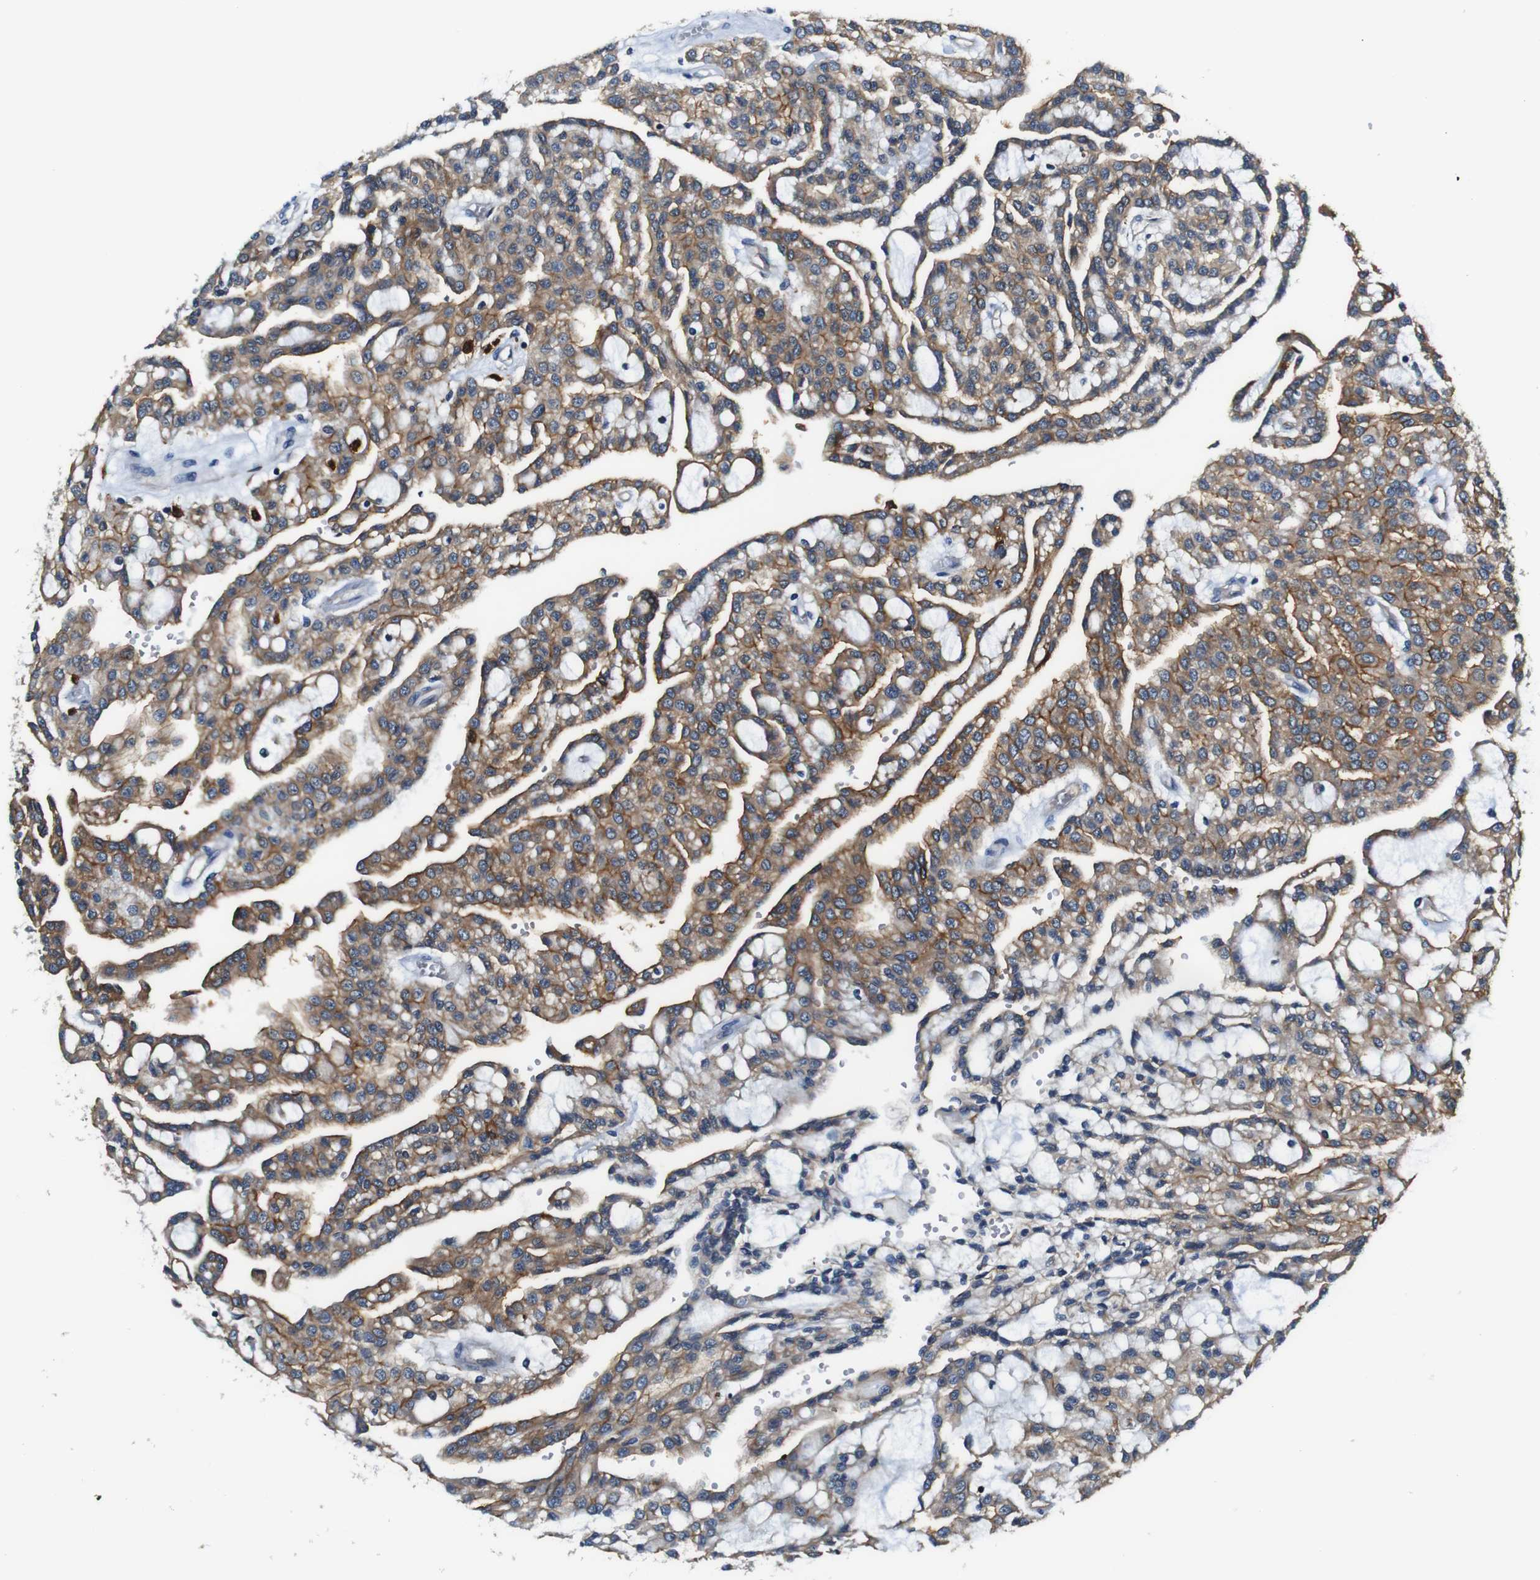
{"staining": {"intensity": "moderate", "quantity": ">75%", "location": "cytoplasmic/membranous"}, "tissue": "renal cancer", "cell_type": "Tumor cells", "image_type": "cancer", "snomed": [{"axis": "morphology", "description": "Adenocarcinoma, NOS"}, {"axis": "topography", "description": "Kidney"}], "caption": "A brown stain highlights moderate cytoplasmic/membranous positivity of a protein in human adenocarcinoma (renal) tumor cells. The staining is performed using DAB brown chromogen to label protein expression. The nuclei are counter-stained blue using hematoxylin.", "gene": "ANXA1", "patient": {"sex": "male", "age": 63}}